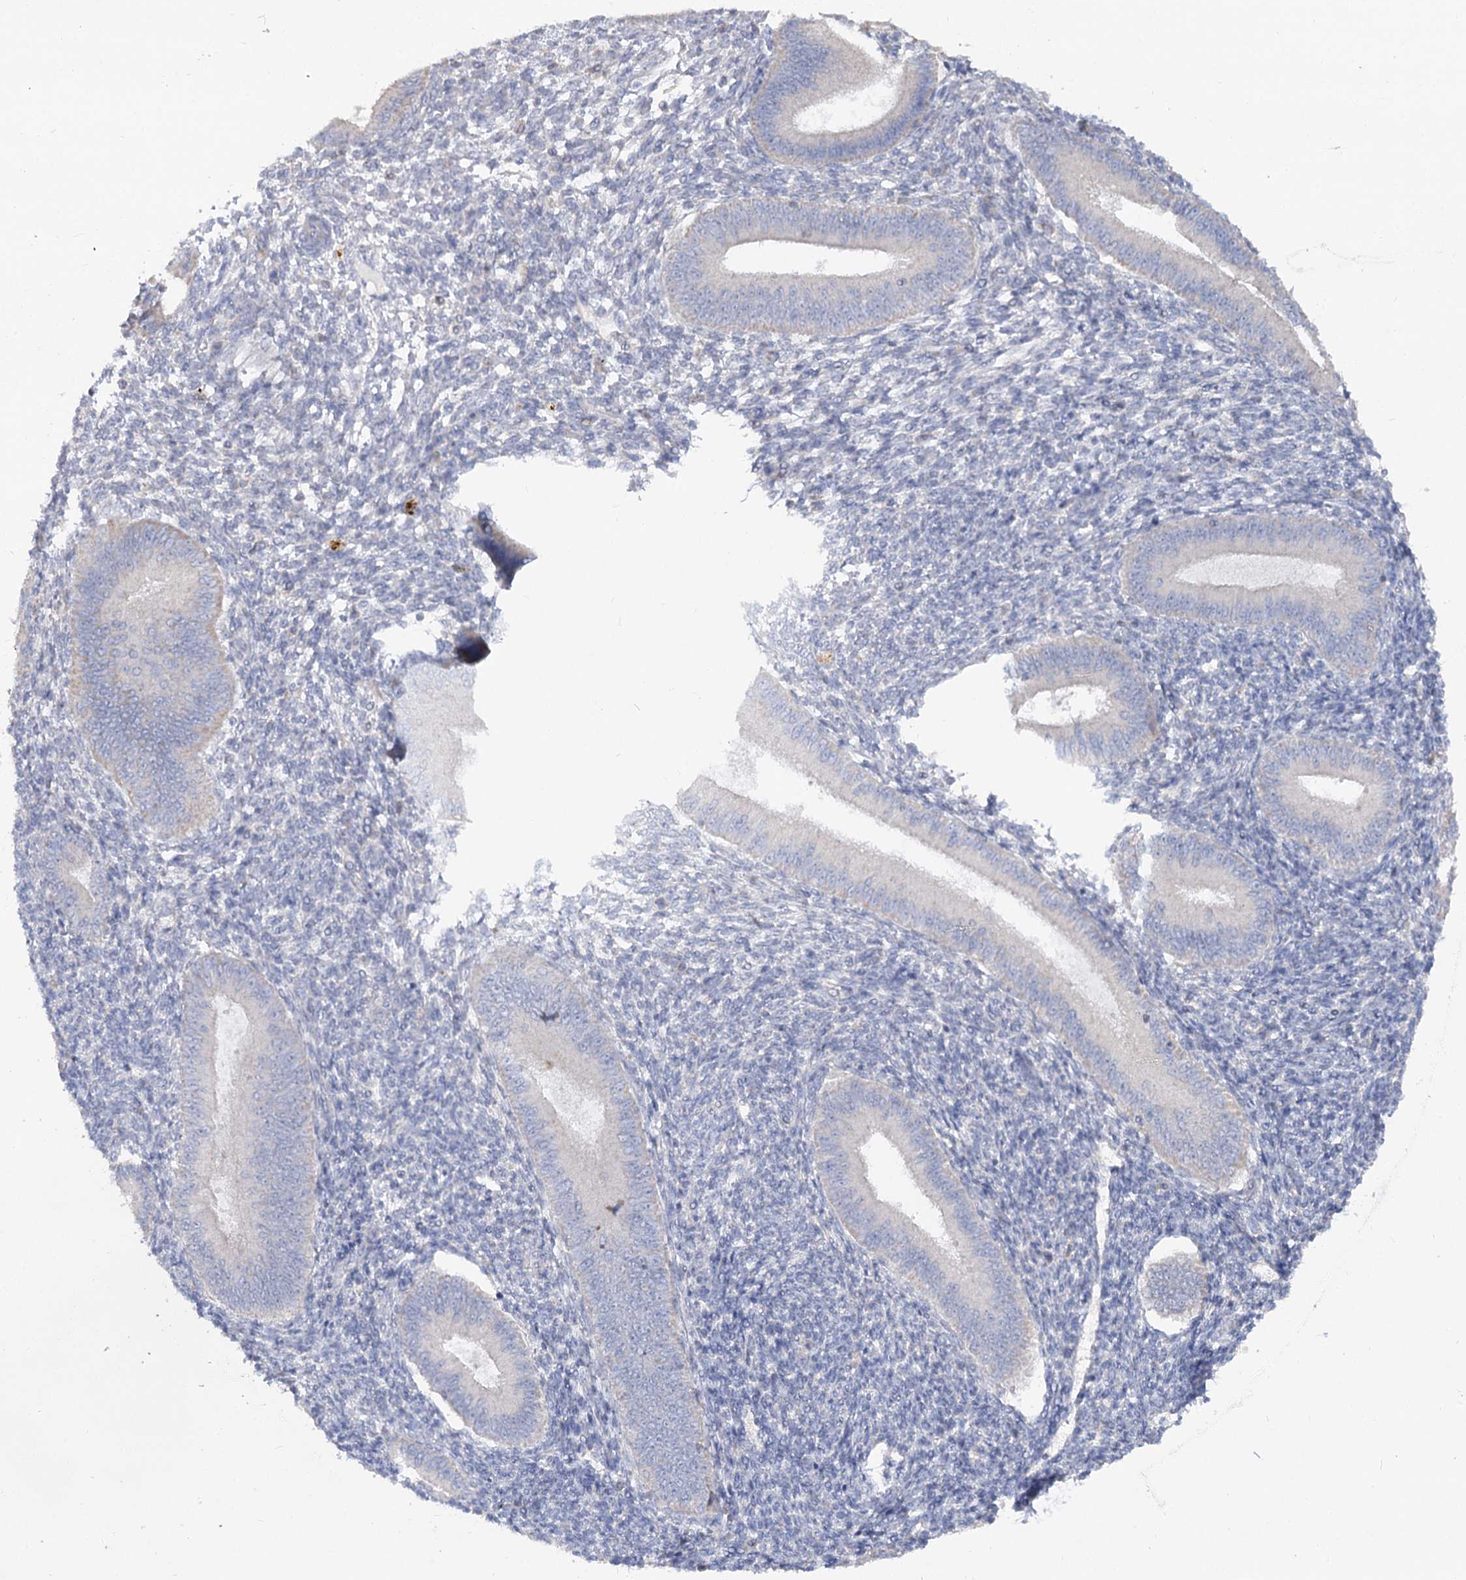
{"staining": {"intensity": "negative", "quantity": "none", "location": "none"}, "tissue": "endometrium", "cell_type": "Cells in endometrial stroma", "image_type": "normal", "snomed": [{"axis": "morphology", "description": "Normal tissue, NOS"}, {"axis": "topography", "description": "Uterus"}, {"axis": "topography", "description": "Endometrium"}], "caption": "This is a histopathology image of immunohistochemistry (IHC) staining of benign endometrium, which shows no positivity in cells in endometrial stroma.", "gene": "TMEM187", "patient": {"sex": "female", "age": 48}}